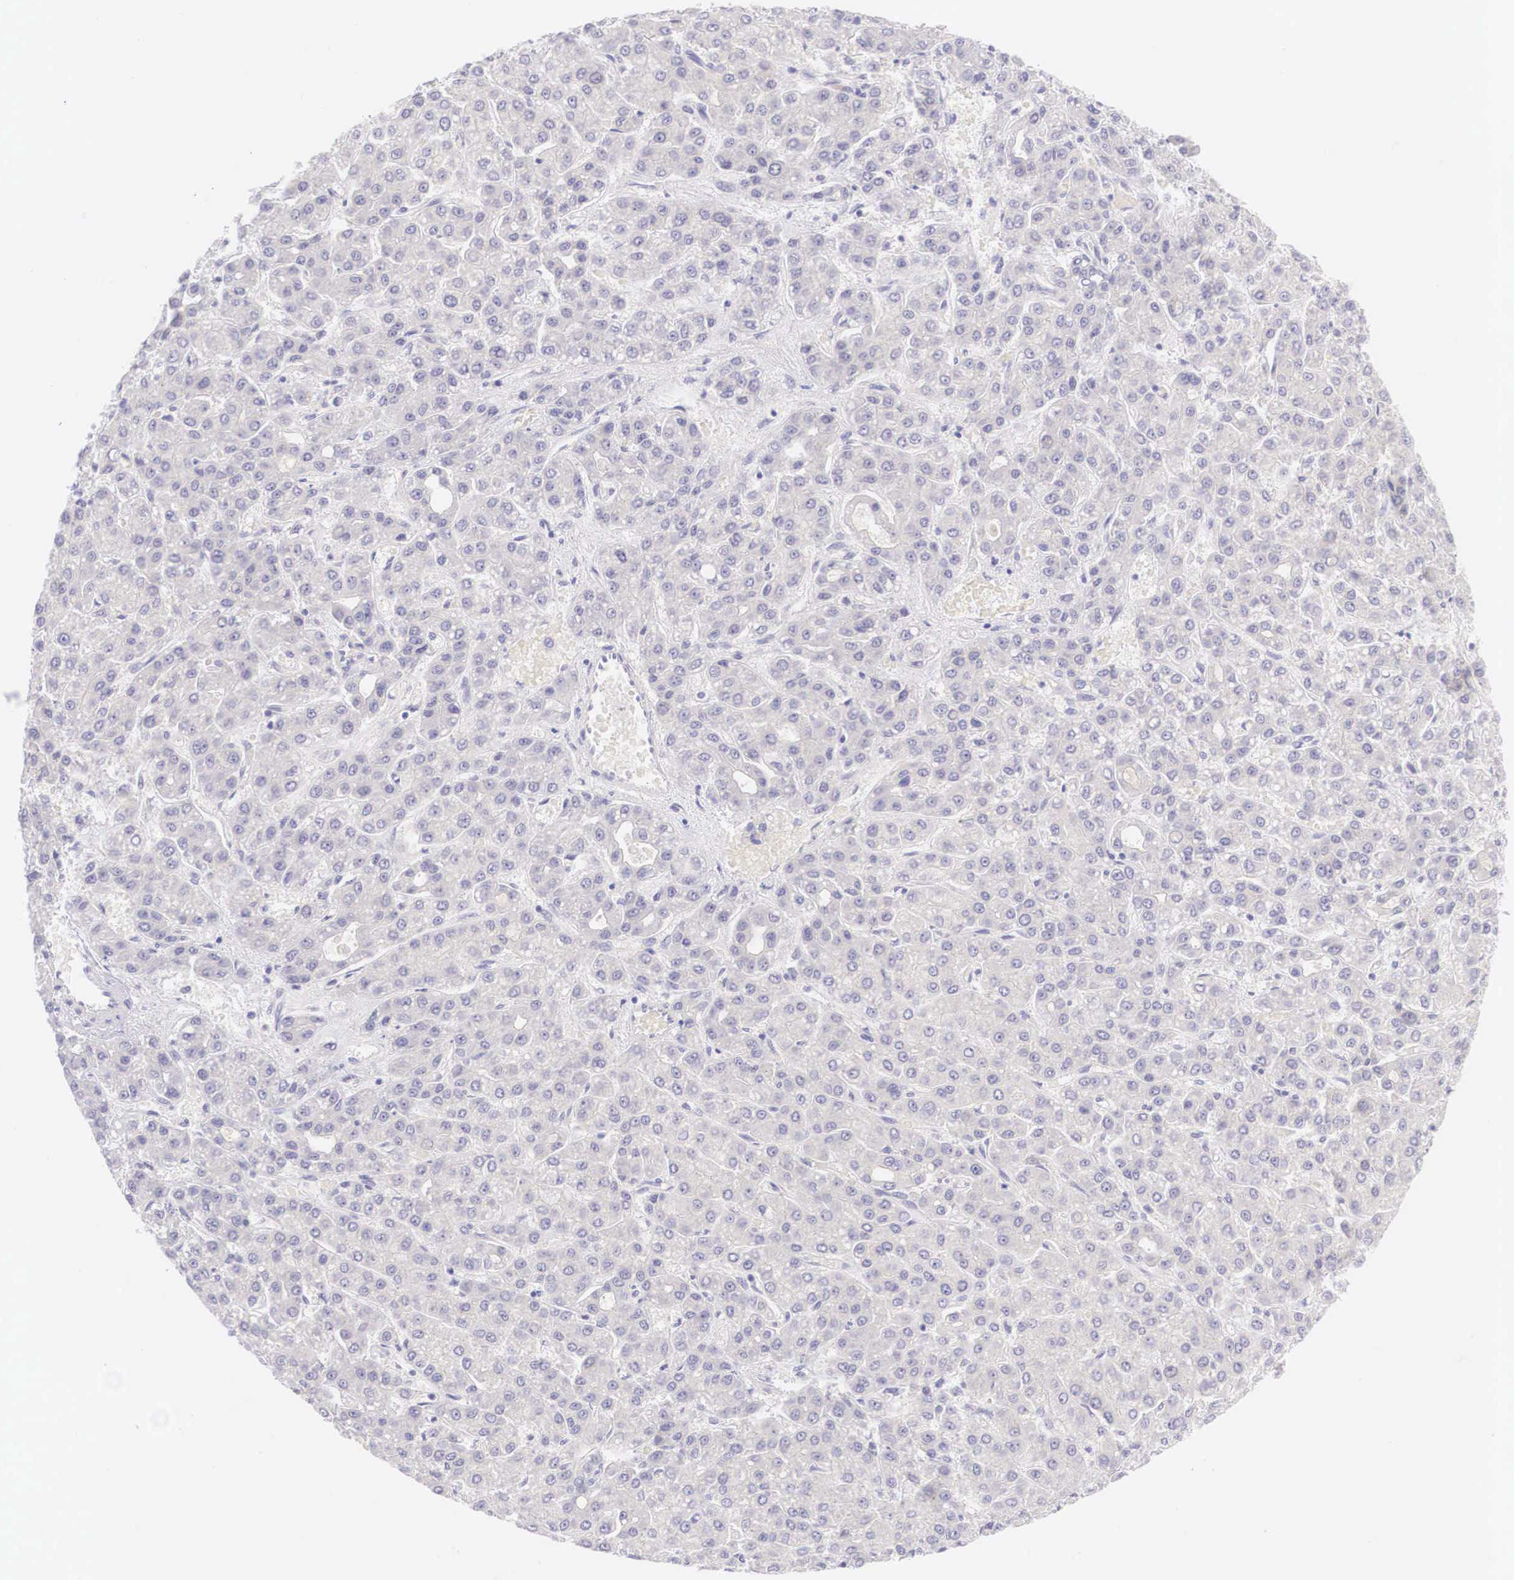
{"staining": {"intensity": "negative", "quantity": "none", "location": "none"}, "tissue": "liver cancer", "cell_type": "Tumor cells", "image_type": "cancer", "snomed": [{"axis": "morphology", "description": "Carcinoma, Hepatocellular, NOS"}, {"axis": "topography", "description": "Liver"}], "caption": "This is an immunohistochemistry histopathology image of human liver cancer (hepatocellular carcinoma). There is no positivity in tumor cells.", "gene": "BCL6", "patient": {"sex": "male", "age": 69}}